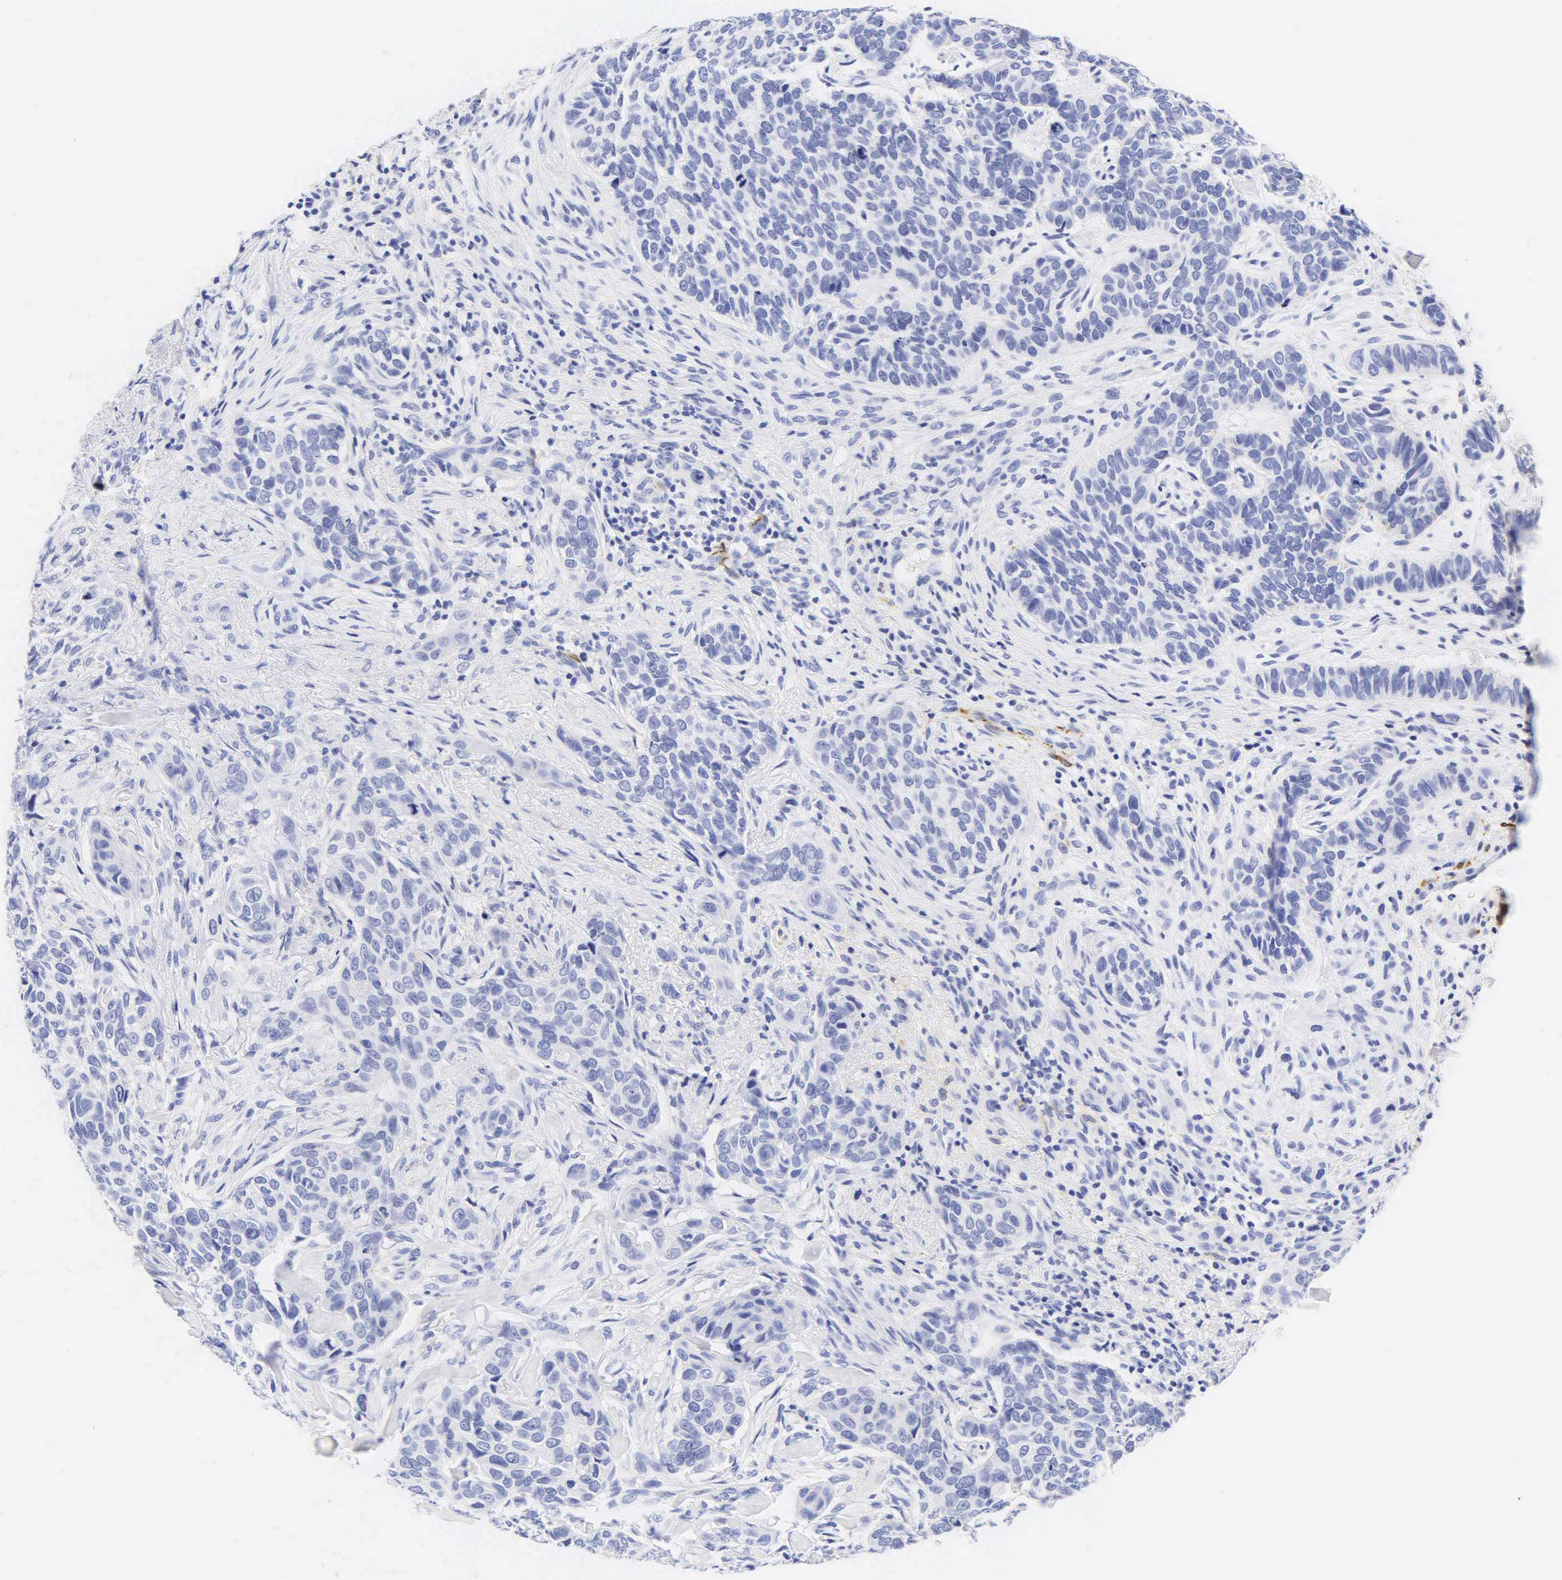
{"staining": {"intensity": "negative", "quantity": "none", "location": "none"}, "tissue": "skin cancer", "cell_type": "Tumor cells", "image_type": "cancer", "snomed": [{"axis": "morphology", "description": "Normal tissue, NOS"}, {"axis": "morphology", "description": "Basal cell carcinoma"}, {"axis": "topography", "description": "Skin"}], "caption": "IHC histopathology image of neoplastic tissue: human skin basal cell carcinoma stained with DAB reveals no significant protein positivity in tumor cells.", "gene": "DES", "patient": {"sex": "male", "age": 81}}